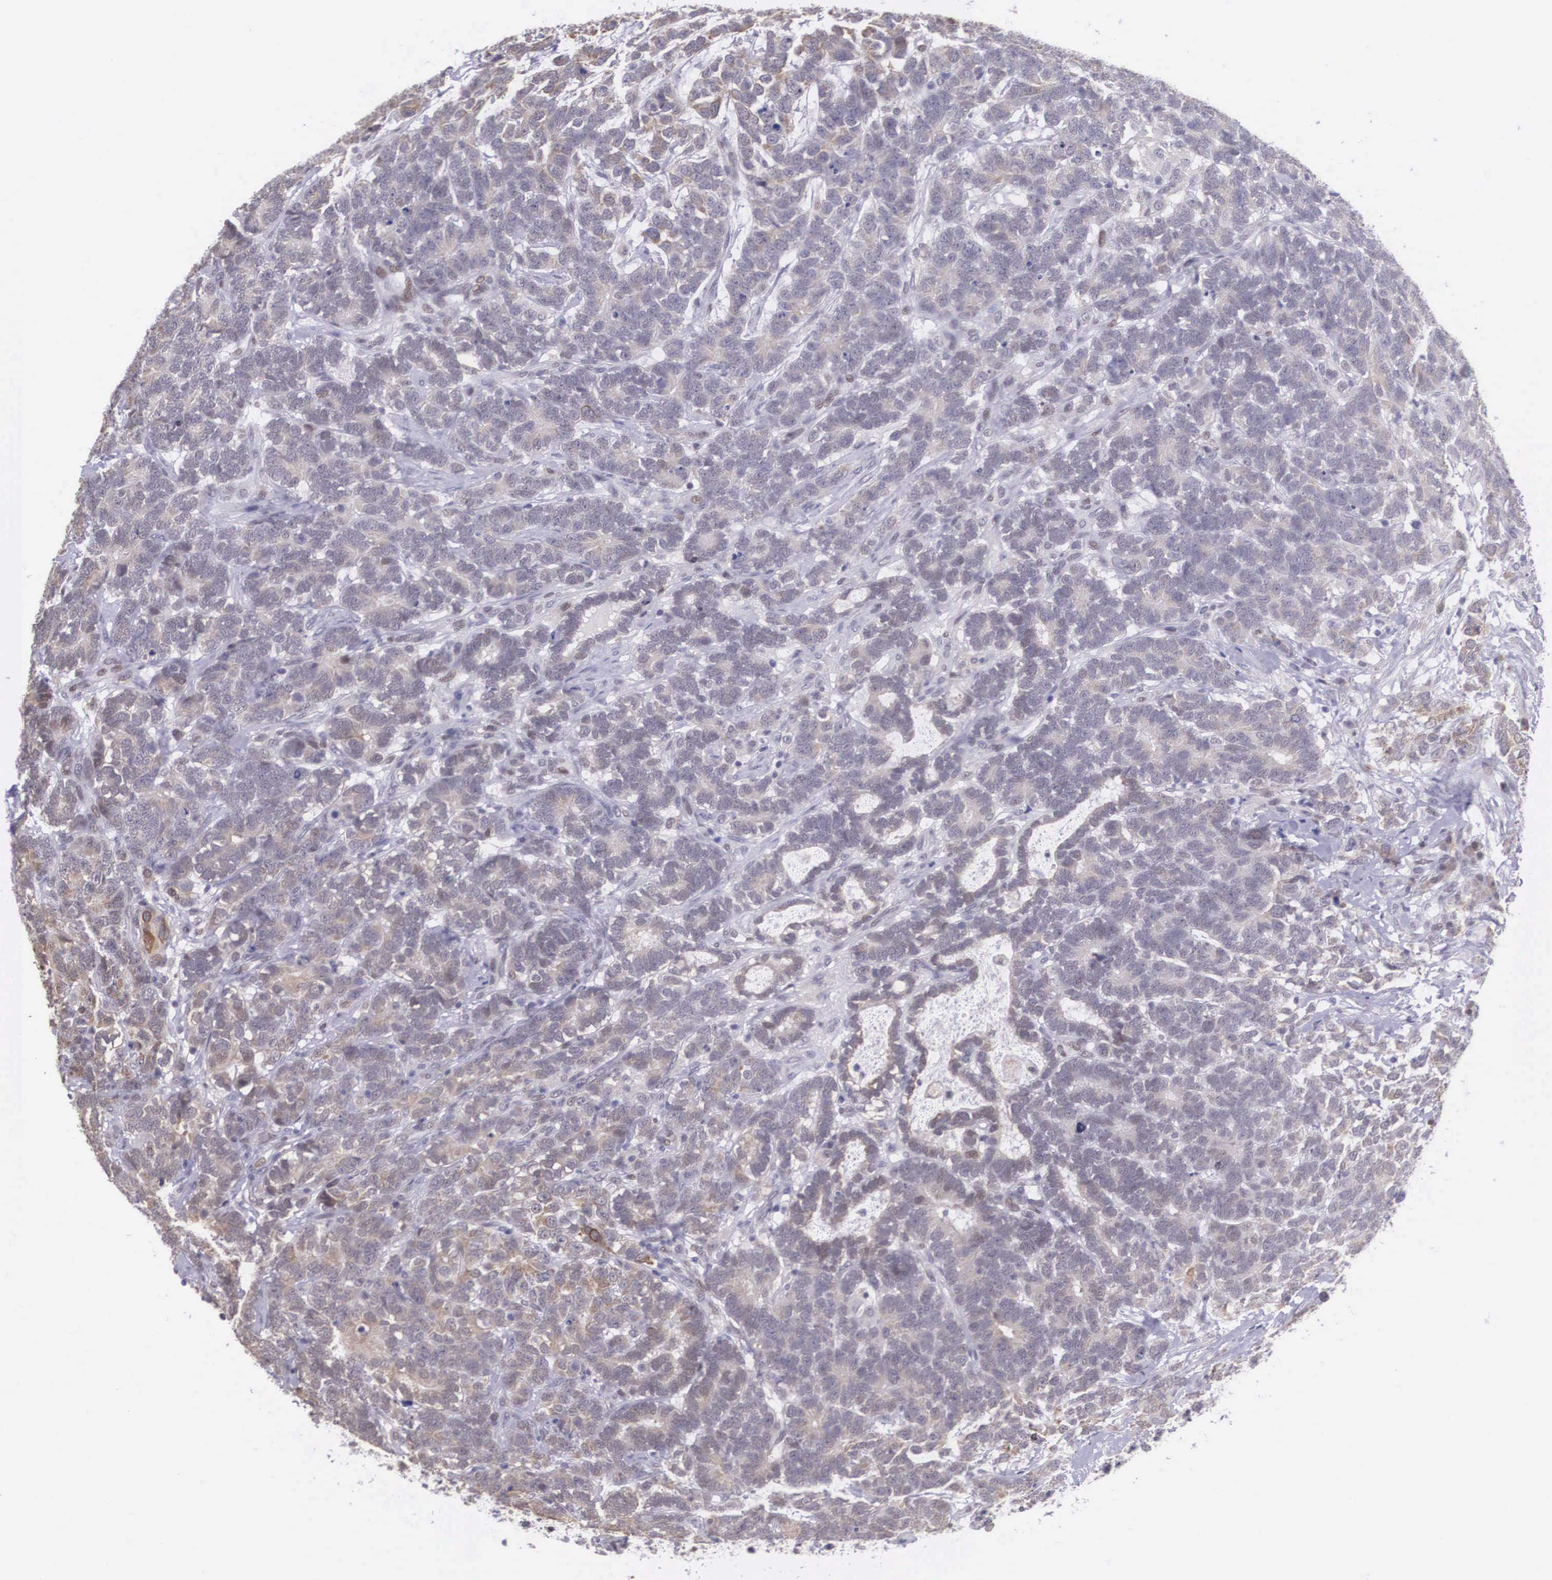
{"staining": {"intensity": "weak", "quantity": "<25%", "location": "cytoplasmic/membranous"}, "tissue": "testis cancer", "cell_type": "Tumor cells", "image_type": "cancer", "snomed": [{"axis": "morphology", "description": "Carcinoma, Embryonal, NOS"}, {"axis": "topography", "description": "Testis"}], "caption": "A histopathology image of human testis cancer (embryonal carcinoma) is negative for staining in tumor cells. The staining is performed using DAB brown chromogen with nuclei counter-stained in using hematoxylin.", "gene": "SLC25A21", "patient": {"sex": "male", "age": 26}}